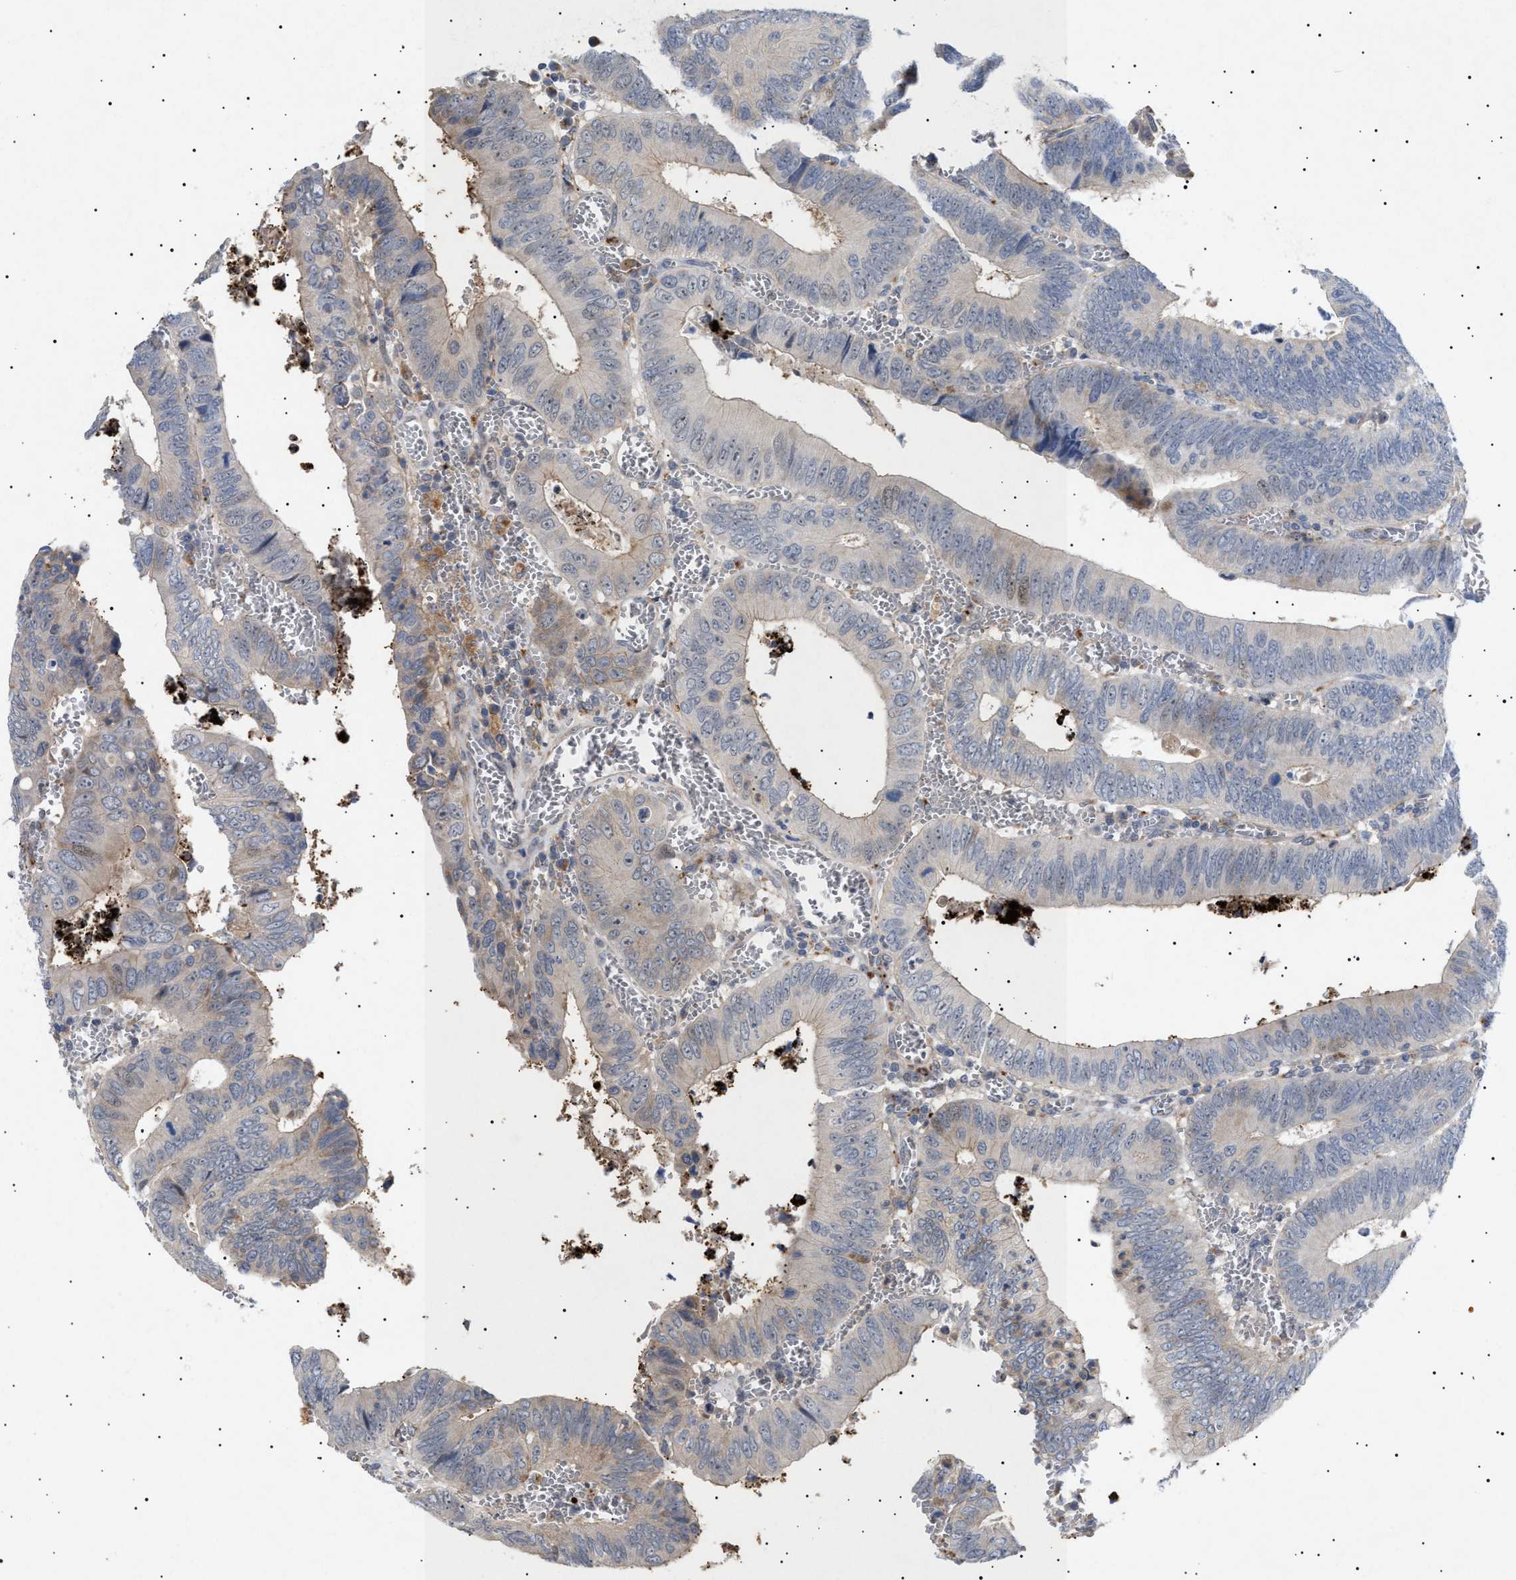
{"staining": {"intensity": "weak", "quantity": "<25%", "location": "cytoplasmic/membranous"}, "tissue": "colorectal cancer", "cell_type": "Tumor cells", "image_type": "cancer", "snomed": [{"axis": "morphology", "description": "Inflammation, NOS"}, {"axis": "morphology", "description": "Adenocarcinoma, NOS"}, {"axis": "topography", "description": "Colon"}], "caption": "Immunohistochemistry (IHC) image of human colorectal cancer (adenocarcinoma) stained for a protein (brown), which exhibits no positivity in tumor cells.", "gene": "SIRT5", "patient": {"sex": "male", "age": 72}}